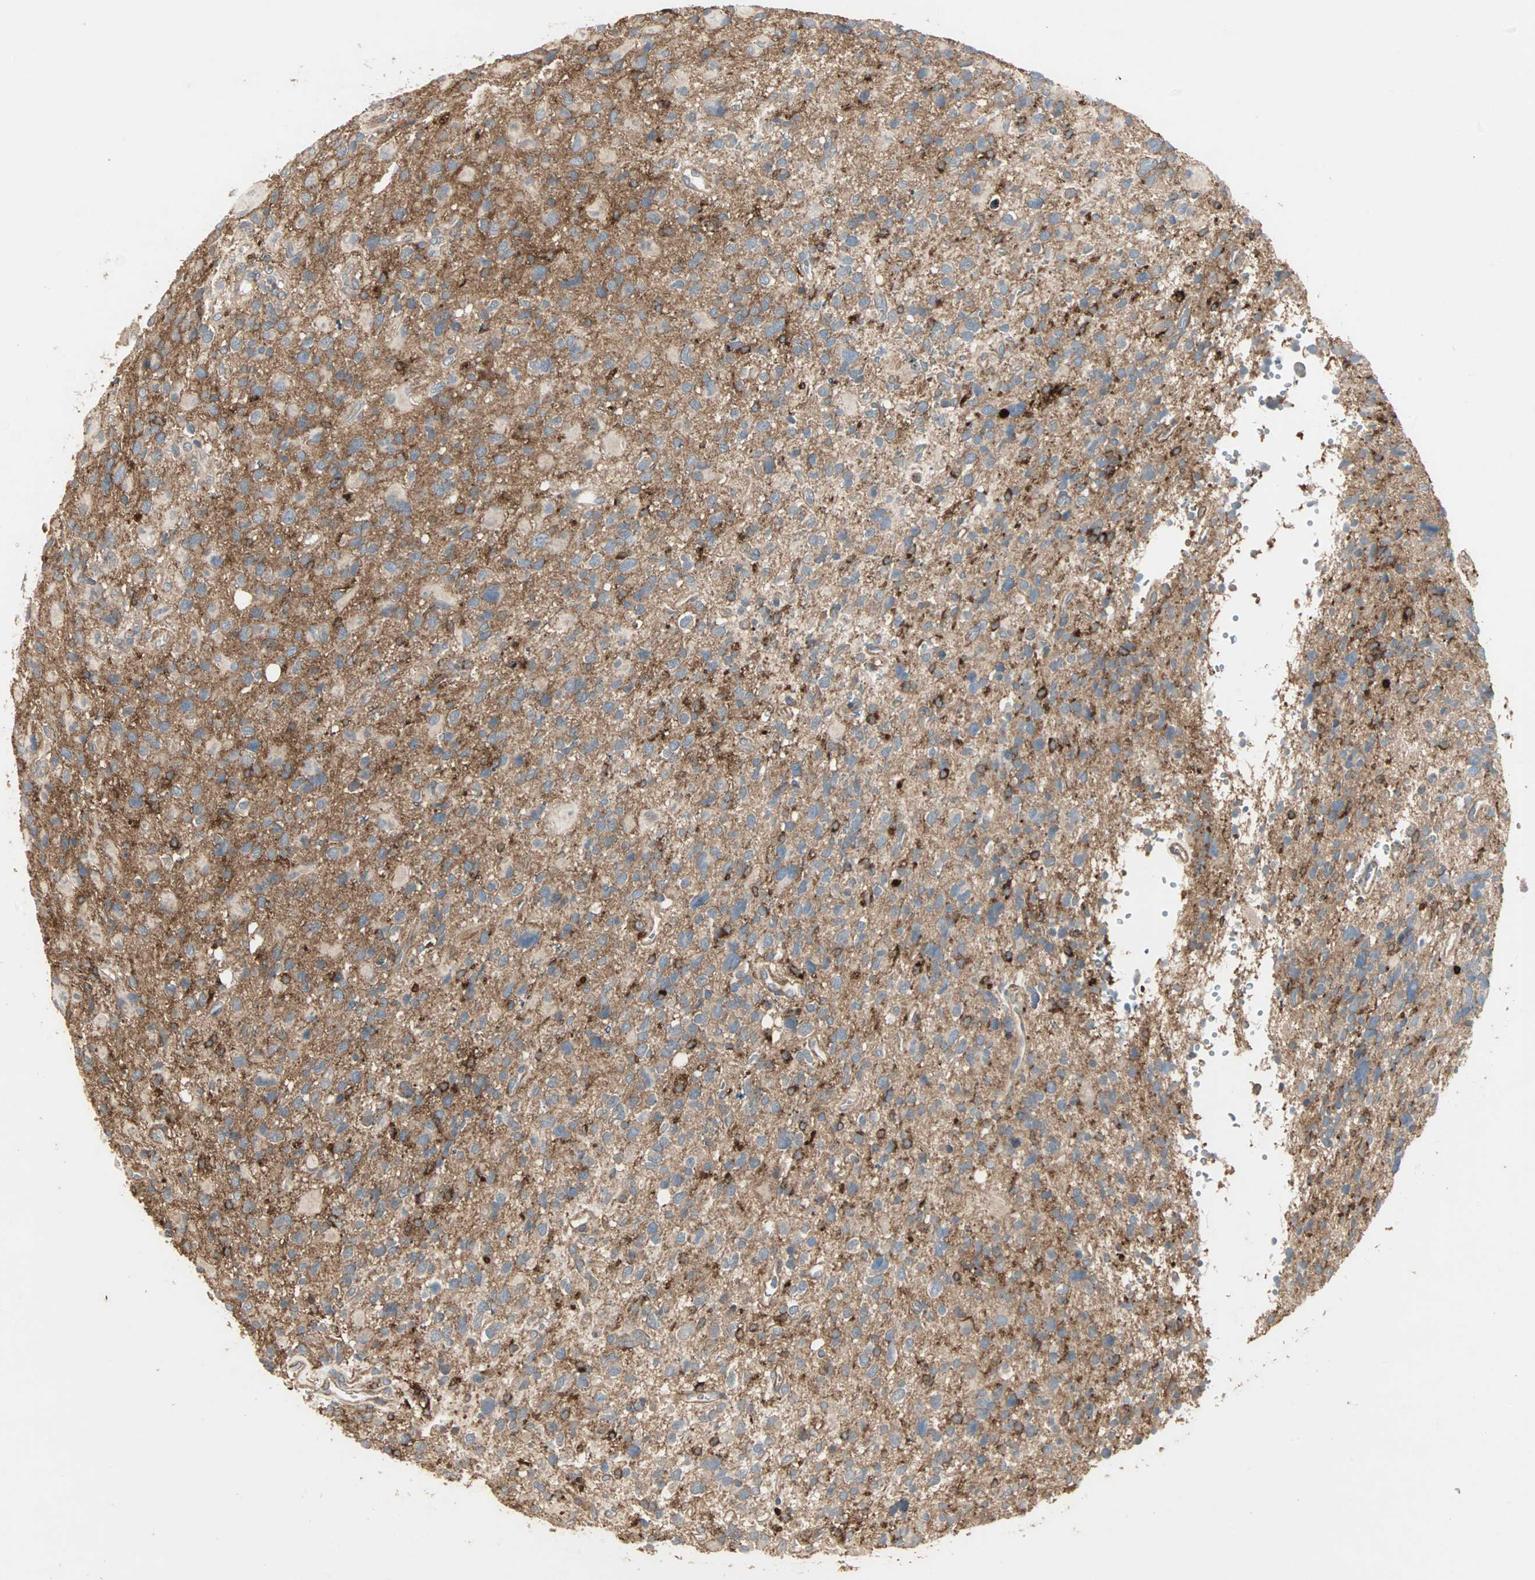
{"staining": {"intensity": "negative", "quantity": "none", "location": "none"}, "tissue": "glioma", "cell_type": "Tumor cells", "image_type": "cancer", "snomed": [{"axis": "morphology", "description": "Glioma, malignant, High grade"}, {"axis": "topography", "description": "Brain"}], "caption": "Immunohistochemistry histopathology image of human glioma stained for a protein (brown), which shows no staining in tumor cells.", "gene": "GNAI2", "patient": {"sex": "male", "age": 48}}